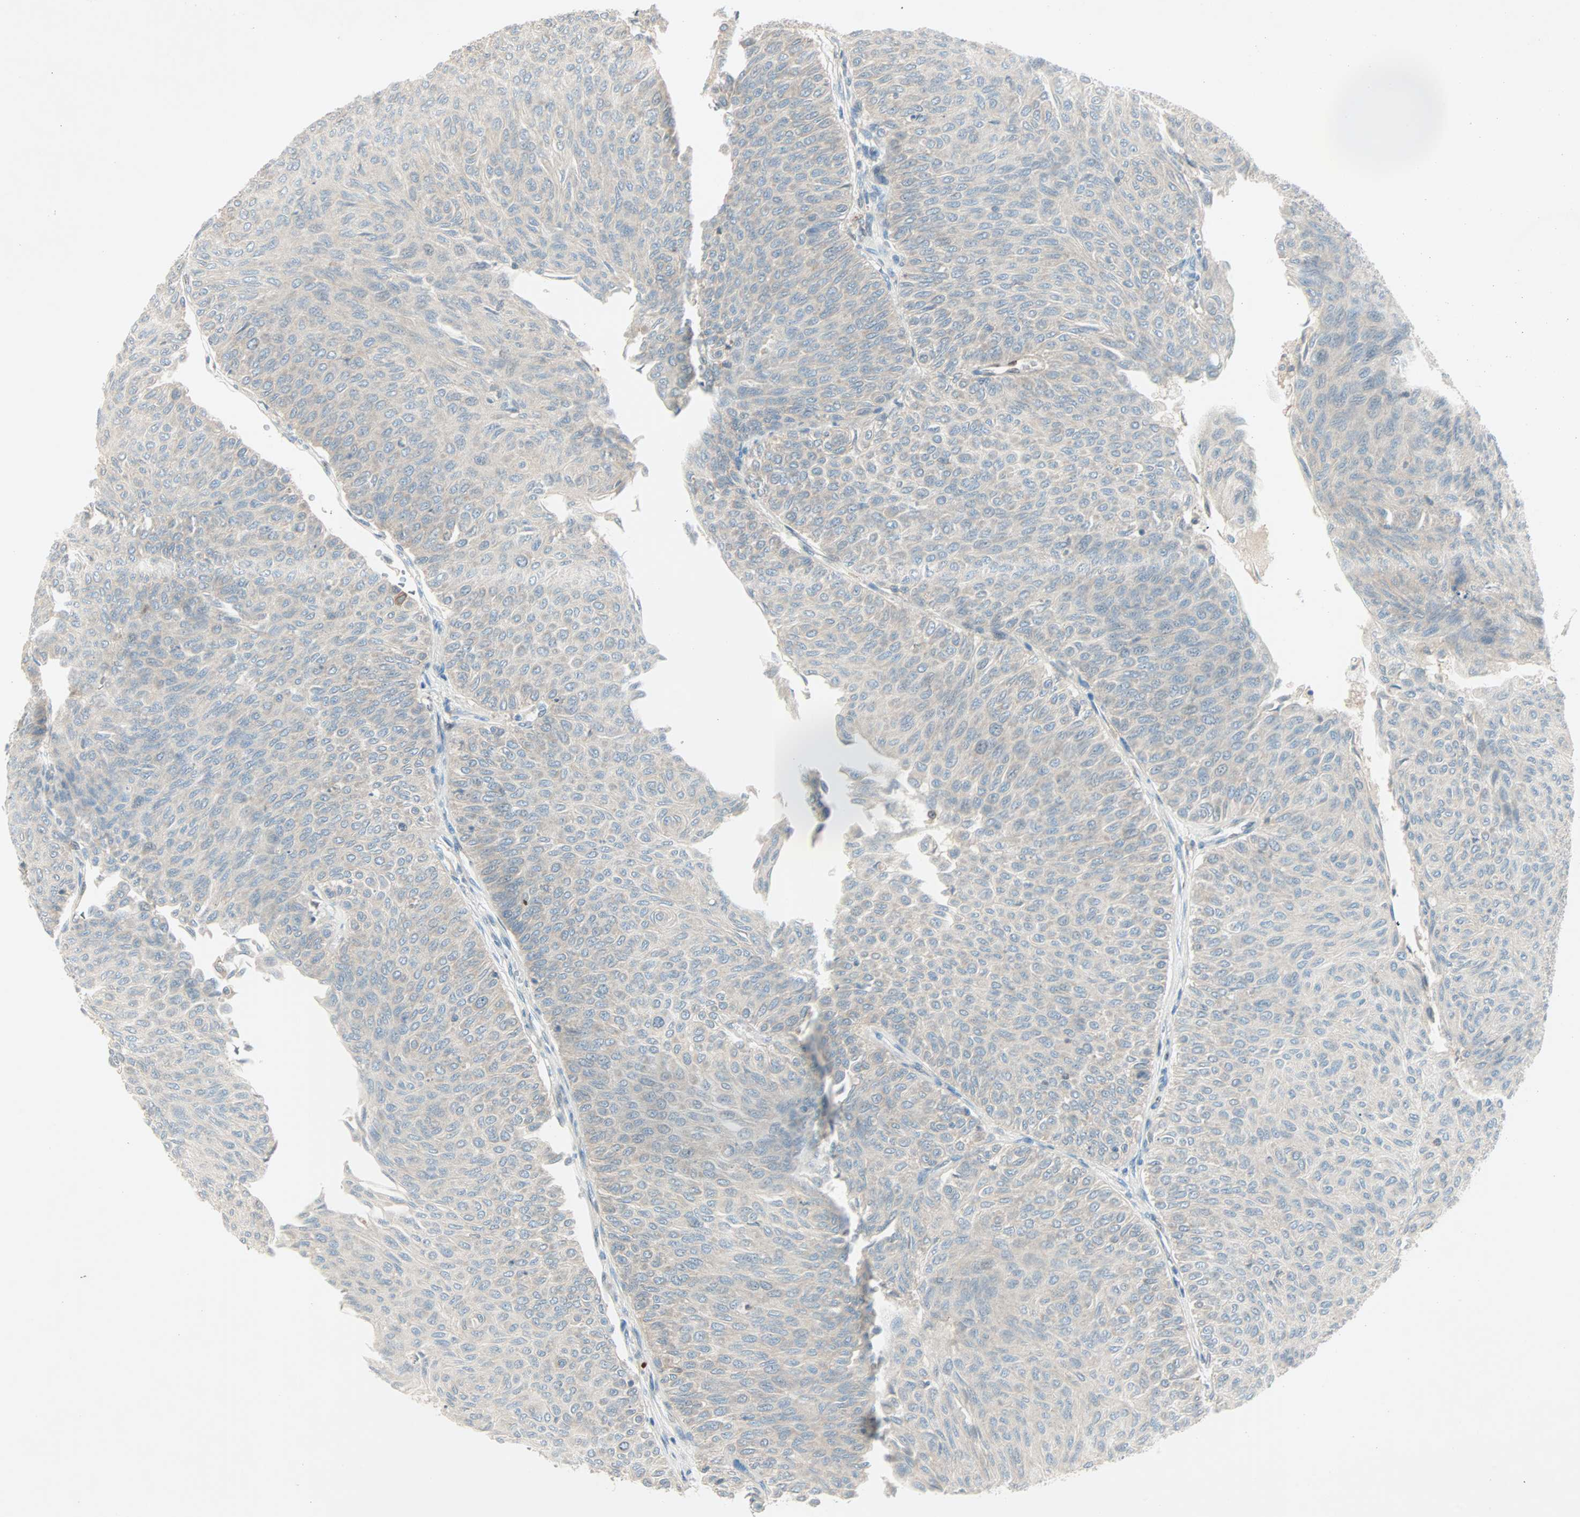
{"staining": {"intensity": "weak", "quantity": "25%-75%", "location": "cytoplasmic/membranous"}, "tissue": "urothelial cancer", "cell_type": "Tumor cells", "image_type": "cancer", "snomed": [{"axis": "morphology", "description": "Urothelial carcinoma, Low grade"}, {"axis": "topography", "description": "Urinary bladder"}], "caption": "A histopathology image of urothelial cancer stained for a protein displays weak cytoplasmic/membranous brown staining in tumor cells. (Brightfield microscopy of DAB IHC at high magnification).", "gene": "SMIM8", "patient": {"sex": "male", "age": 78}}